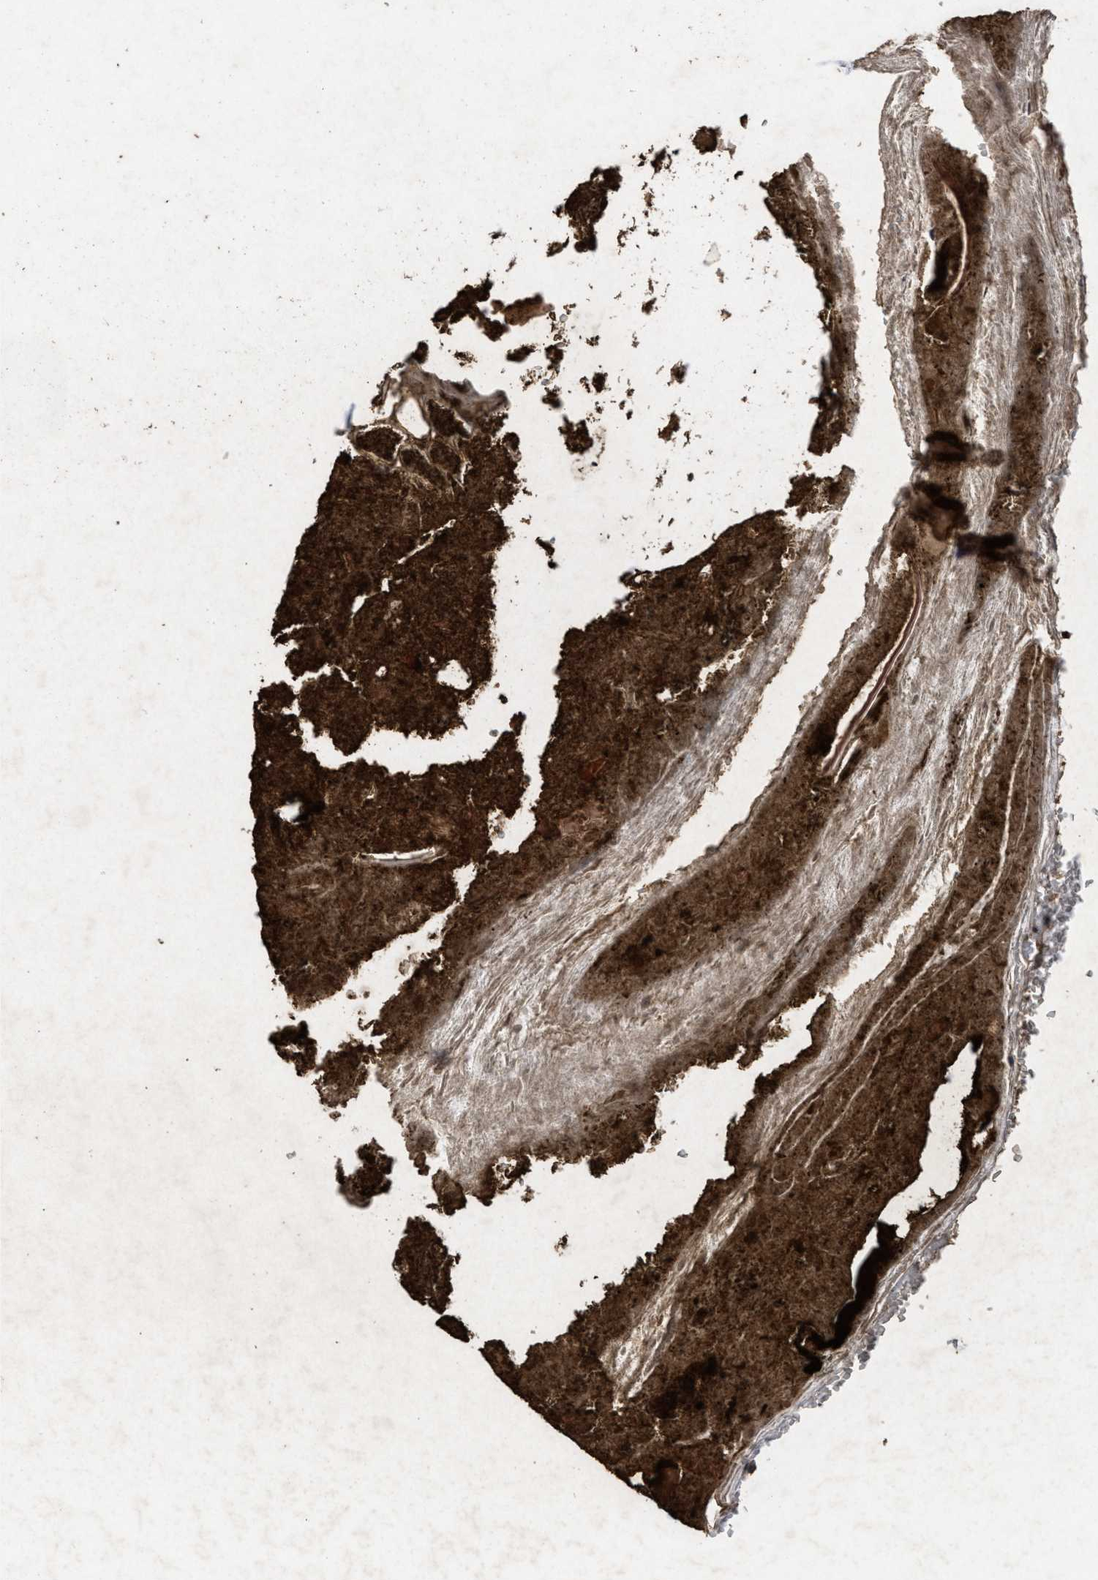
{"staining": {"intensity": "strong", "quantity": ">75%", "location": "cytoplasmic/membranous"}, "tissue": "appendix", "cell_type": "Glandular cells", "image_type": "normal", "snomed": [{"axis": "morphology", "description": "Normal tissue, NOS"}, {"axis": "topography", "description": "Appendix"}], "caption": "Human appendix stained for a protein (brown) shows strong cytoplasmic/membranous positive positivity in about >75% of glandular cells.", "gene": "PPP1R15A", "patient": {"sex": "female", "age": 10}}